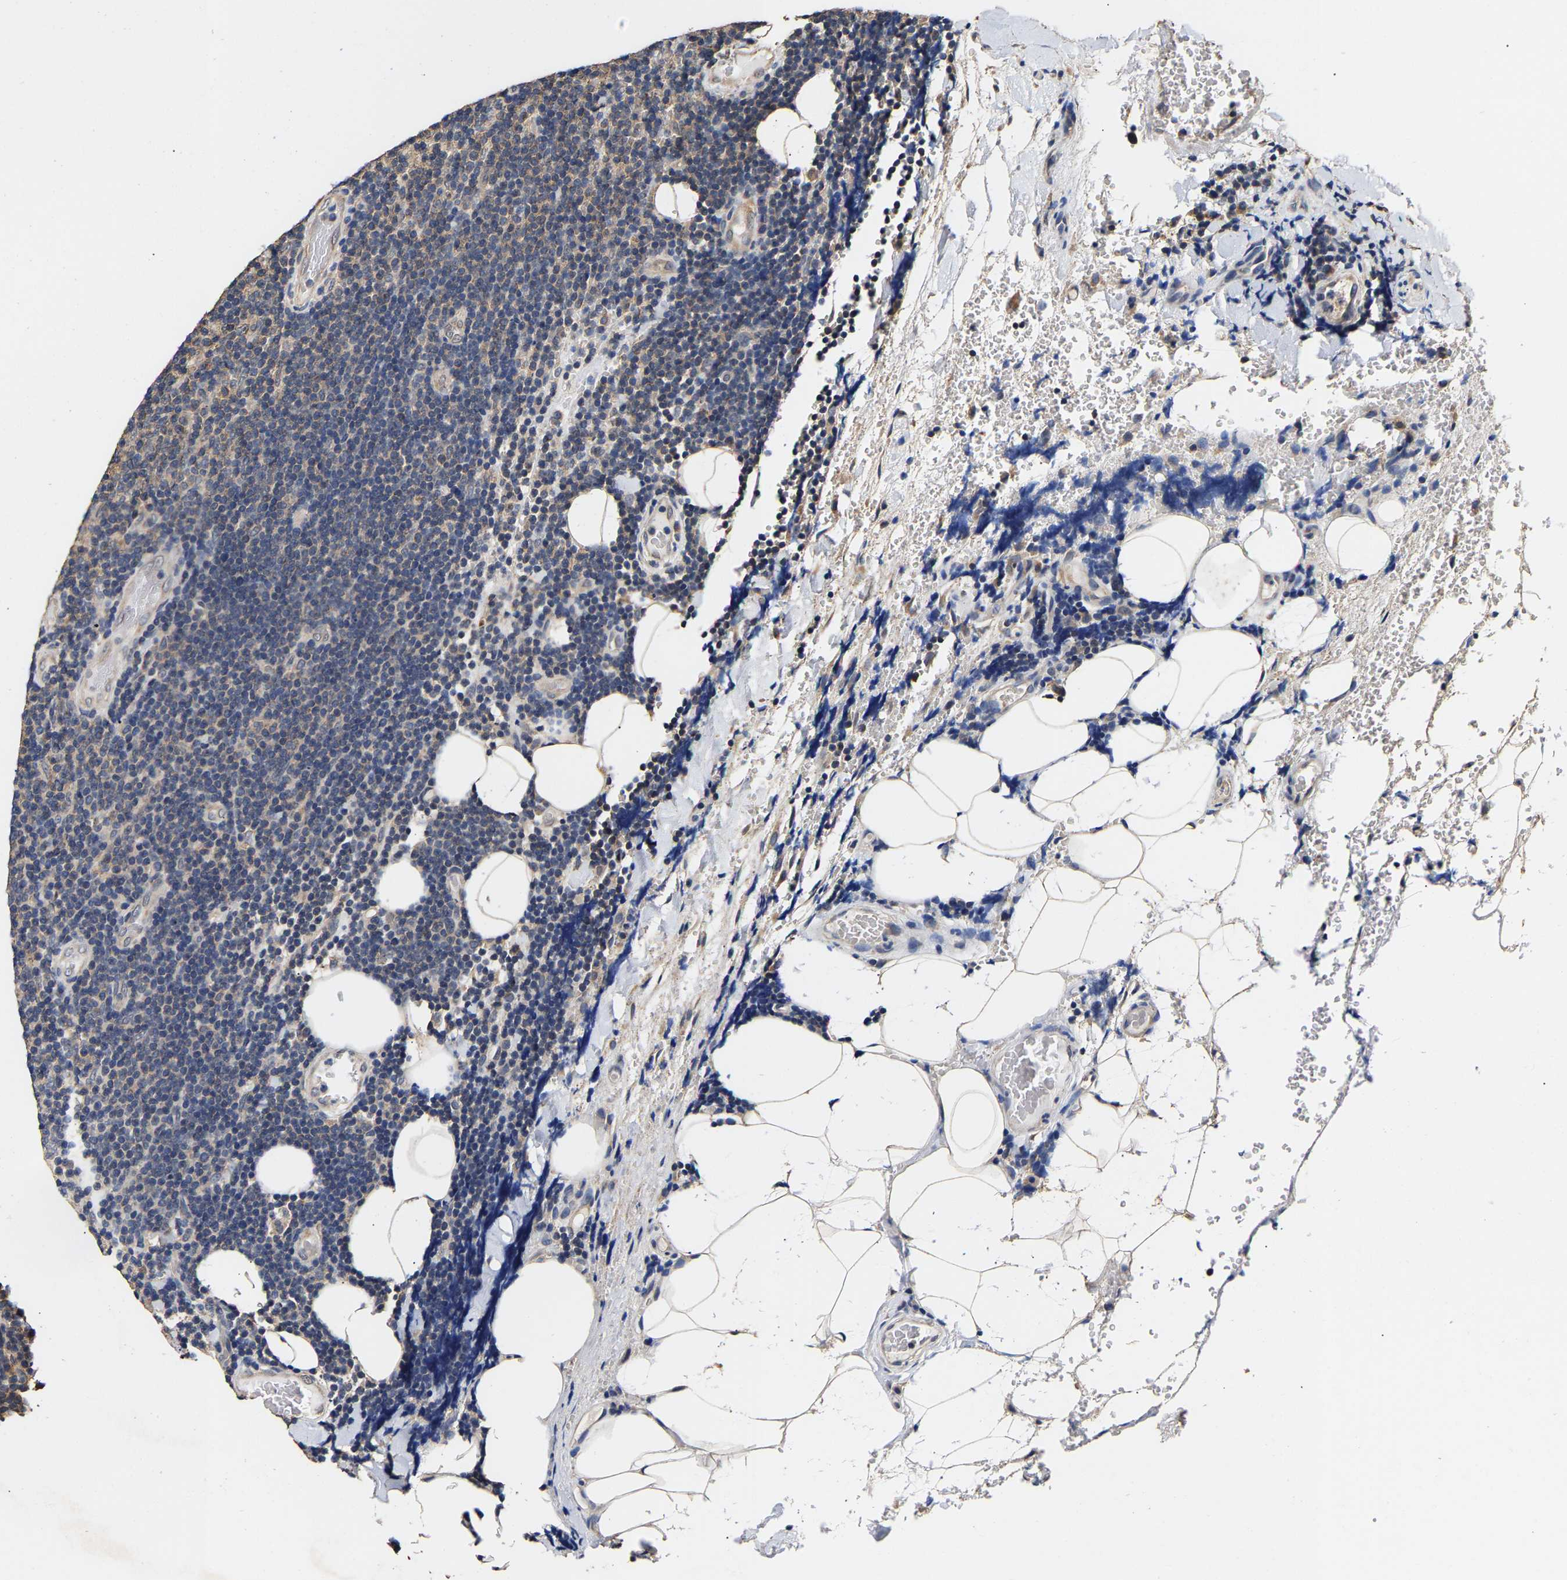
{"staining": {"intensity": "weak", "quantity": "<25%", "location": "cytoplasmic/membranous"}, "tissue": "lymphoma", "cell_type": "Tumor cells", "image_type": "cancer", "snomed": [{"axis": "morphology", "description": "Malignant lymphoma, non-Hodgkin's type, Low grade"}, {"axis": "topography", "description": "Lymph node"}], "caption": "High magnification brightfield microscopy of malignant lymphoma, non-Hodgkin's type (low-grade) stained with DAB (brown) and counterstained with hematoxylin (blue): tumor cells show no significant staining.", "gene": "ZNF26", "patient": {"sex": "male", "age": 66}}